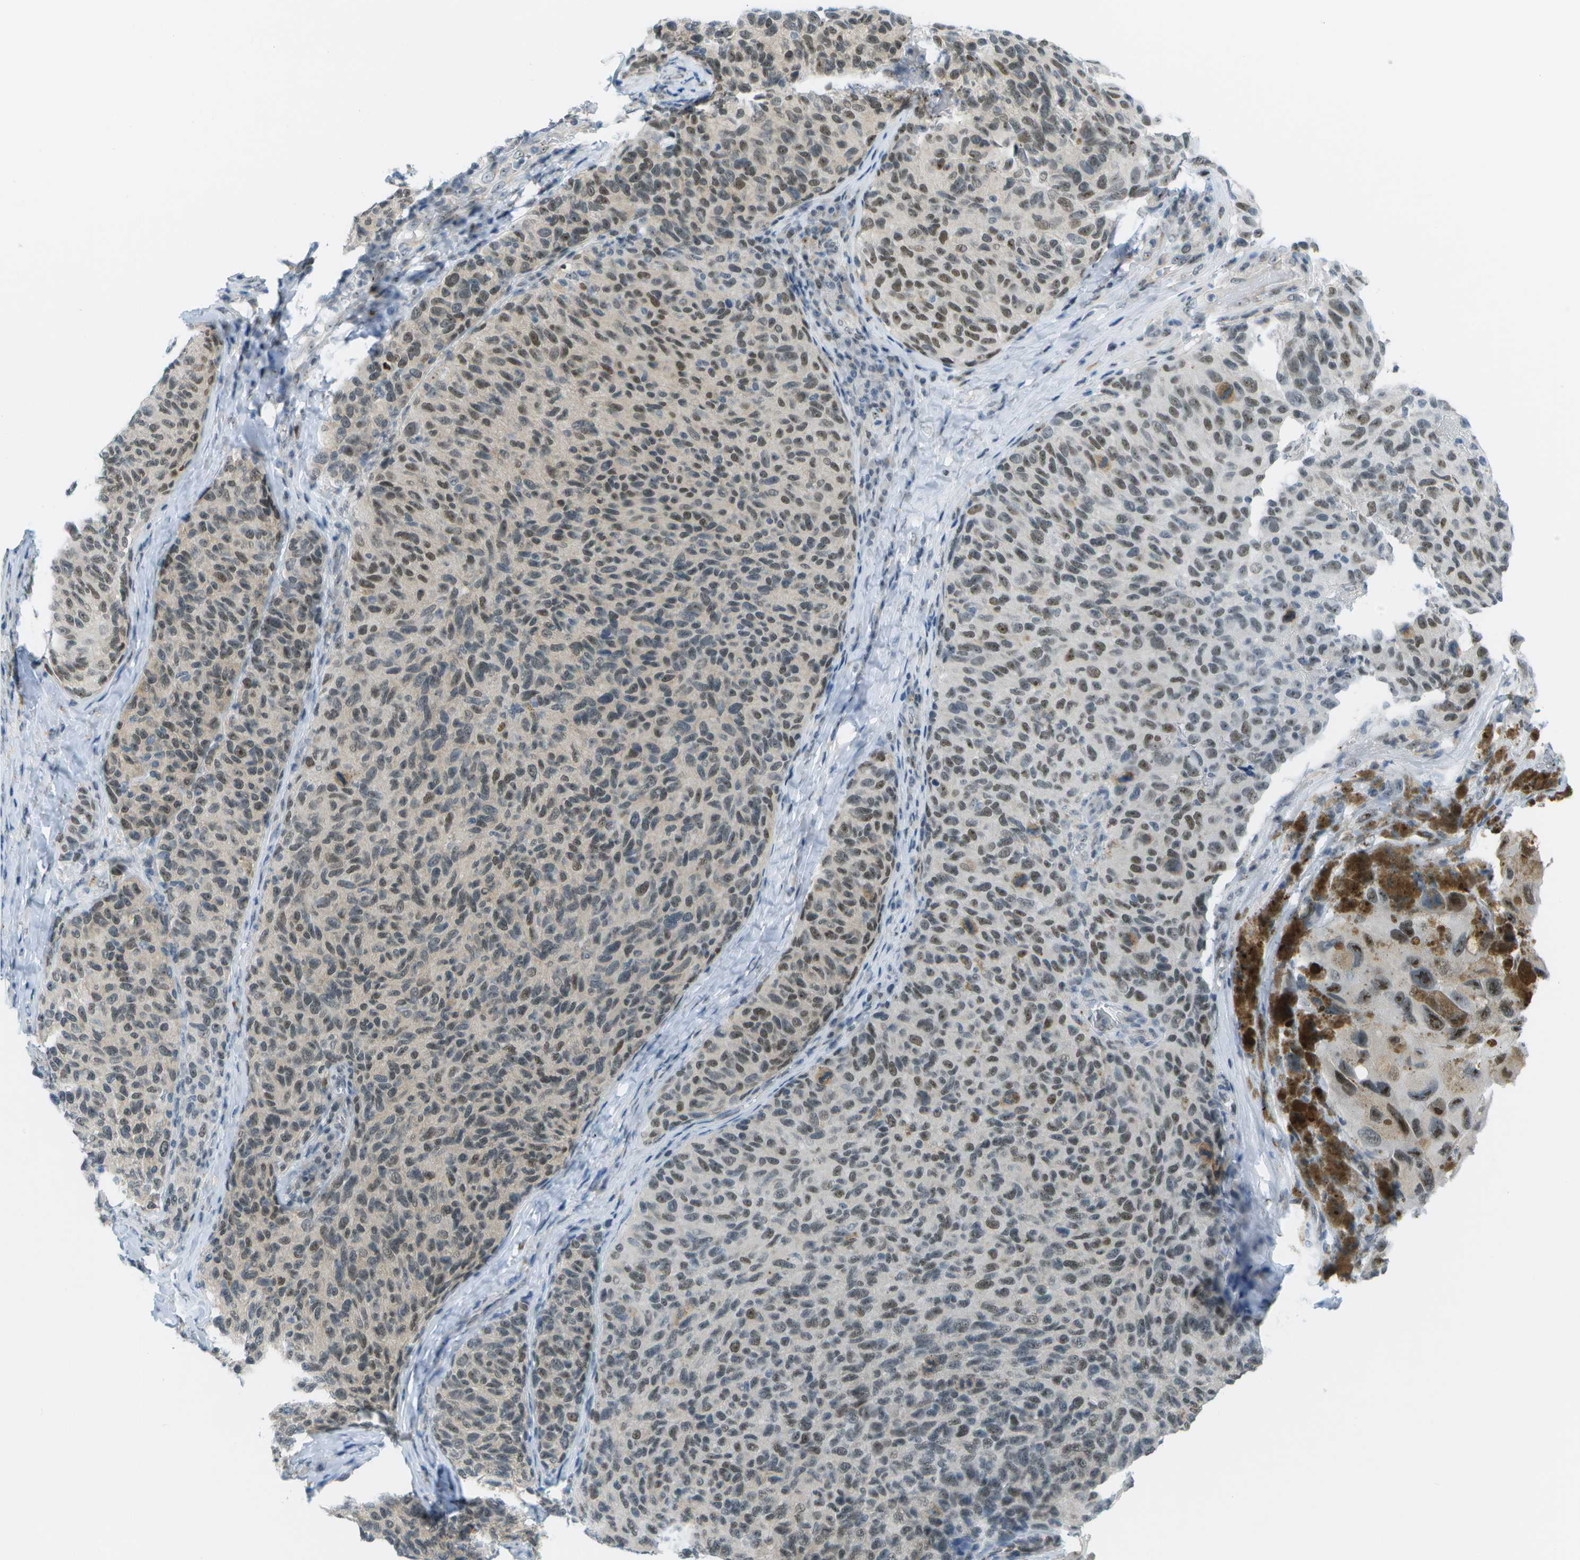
{"staining": {"intensity": "weak", "quantity": "25%-75%", "location": "cytoplasmic/membranous,nuclear"}, "tissue": "melanoma", "cell_type": "Tumor cells", "image_type": "cancer", "snomed": [{"axis": "morphology", "description": "Malignant melanoma, NOS"}, {"axis": "topography", "description": "Skin"}], "caption": "Immunohistochemical staining of human melanoma shows low levels of weak cytoplasmic/membranous and nuclear positivity in about 25%-75% of tumor cells.", "gene": "PITHD1", "patient": {"sex": "female", "age": 73}}